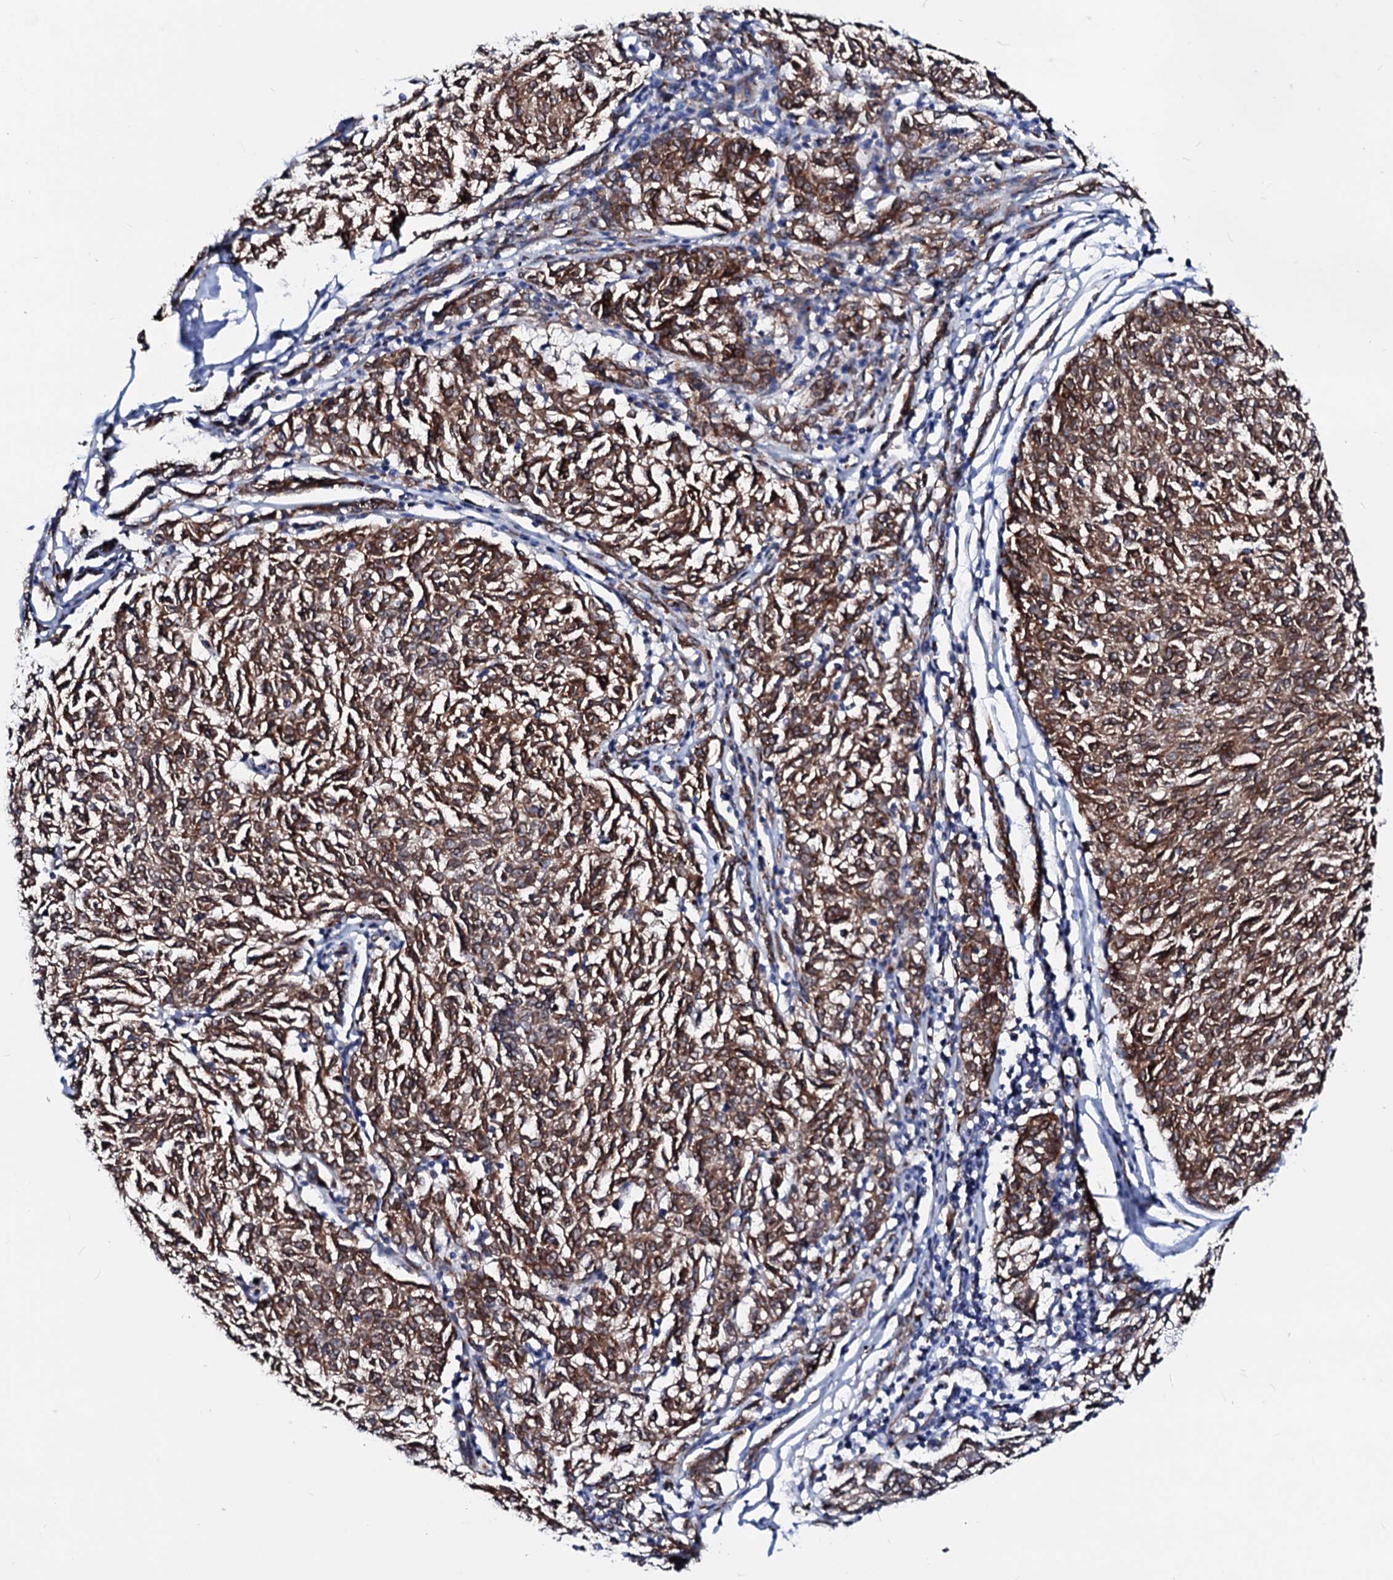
{"staining": {"intensity": "moderate", "quantity": ">75%", "location": "cytoplasmic/membranous"}, "tissue": "melanoma", "cell_type": "Tumor cells", "image_type": "cancer", "snomed": [{"axis": "morphology", "description": "Malignant melanoma, NOS"}, {"axis": "topography", "description": "Skin"}], "caption": "A photomicrograph of malignant melanoma stained for a protein demonstrates moderate cytoplasmic/membranous brown staining in tumor cells.", "gene": "TMCO3", "patient": {"sex": "female", "age": 72}}